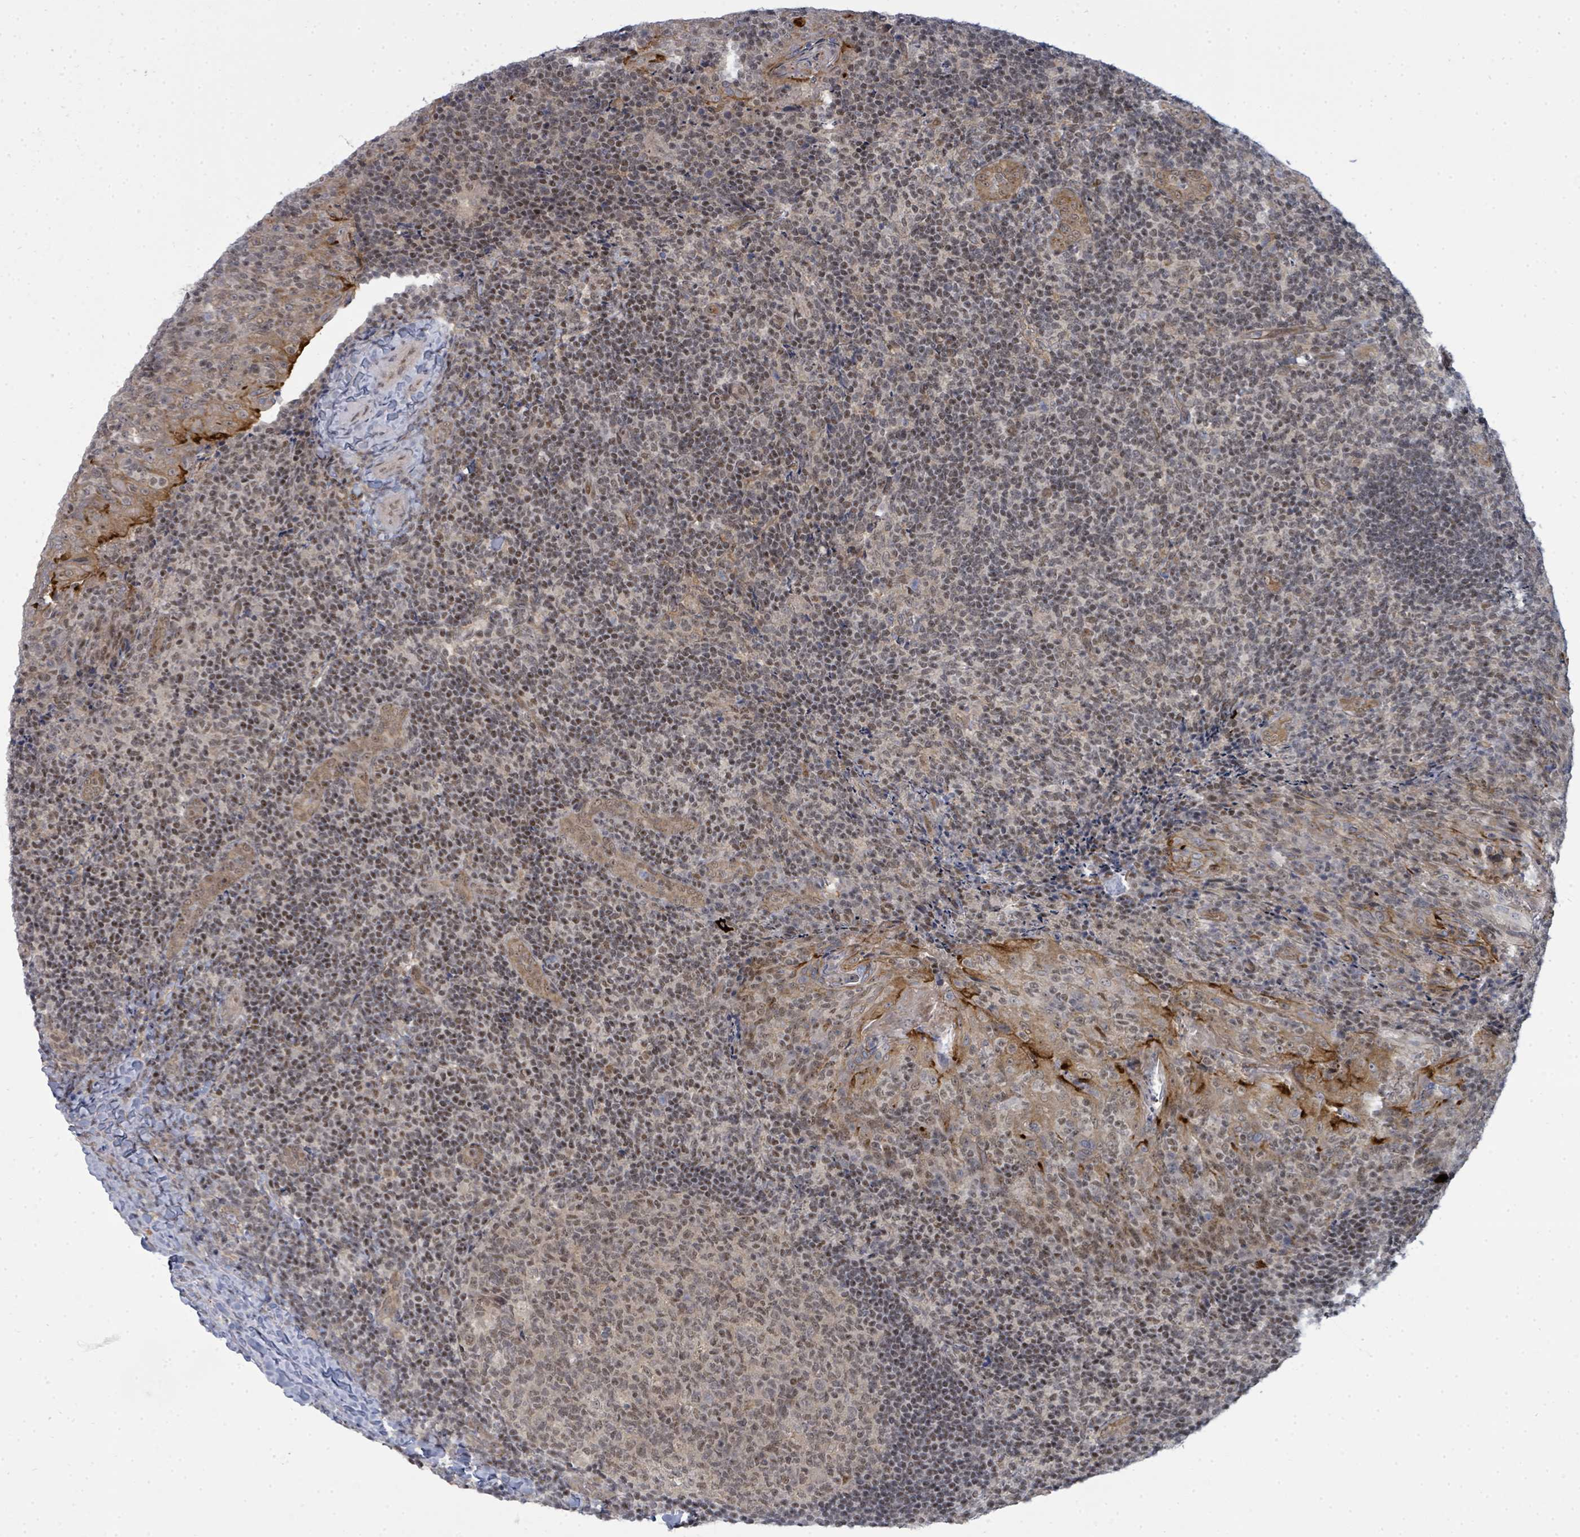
{"staining": {"intensity": "negative", "quantity": "none", "location": "none"}, "tissue": "tonsil", "cell_type": "Germinal center cells", "image_type": "normal", "snomed": [{"axis": "morphology", "description": "Normal tissue, NOS"}, {"axis": "topography", "description": "Tonsil"}], "caption": "DAB (3,3'-diaminobenzidine) immunohistochemical staining of normal tonsil exhibits no significant staining in germinal center cells. (Immunohistochemistry (ihc), brightfield microscopy, high magnification).", "gene": "PSMG2", "patient": {"sex": "male", "age": 17}}